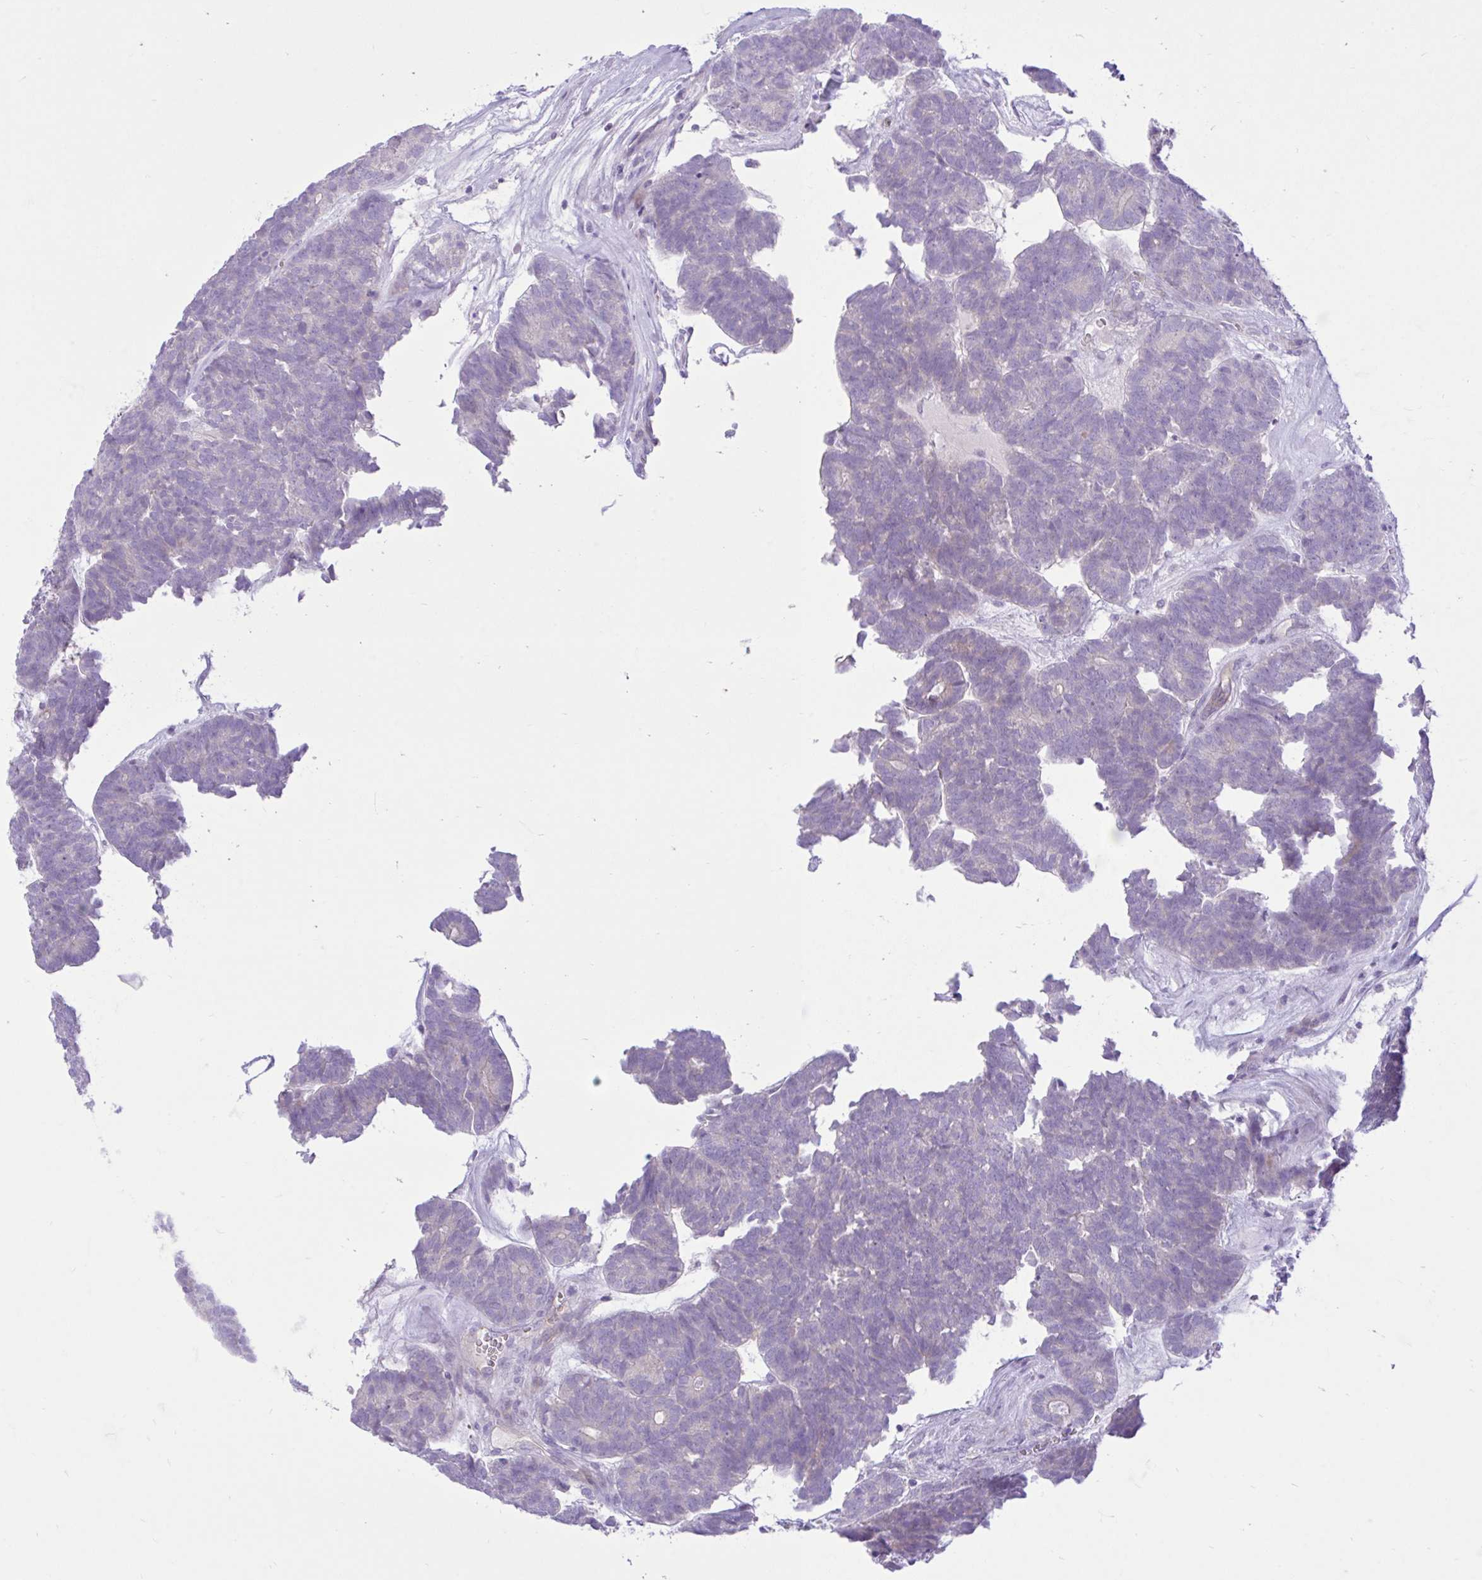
{"staining": {"intensity": "negative", "quantity": "none", "location": "none"}, "tissue": "head and neck cancer", "cell_type": "Tumor cells", "image_type": "cancer", "snomed": [{"axis": "morphology", "description": "Adenocarcinoma, NOS"}, {"axis": "topography", "description": "Head-Neck"}], "caption": "Immunohistochemistry image of neoplastic tissue: human adenocarcinoma (head and neck) stained with DAB displays no significant protein positivity in tumor cells. (Immunohistochemistry, brightfield microscopy, high magnification).", "gene": "ZNF101", "patient": {"sex": "female", "age": 81}}